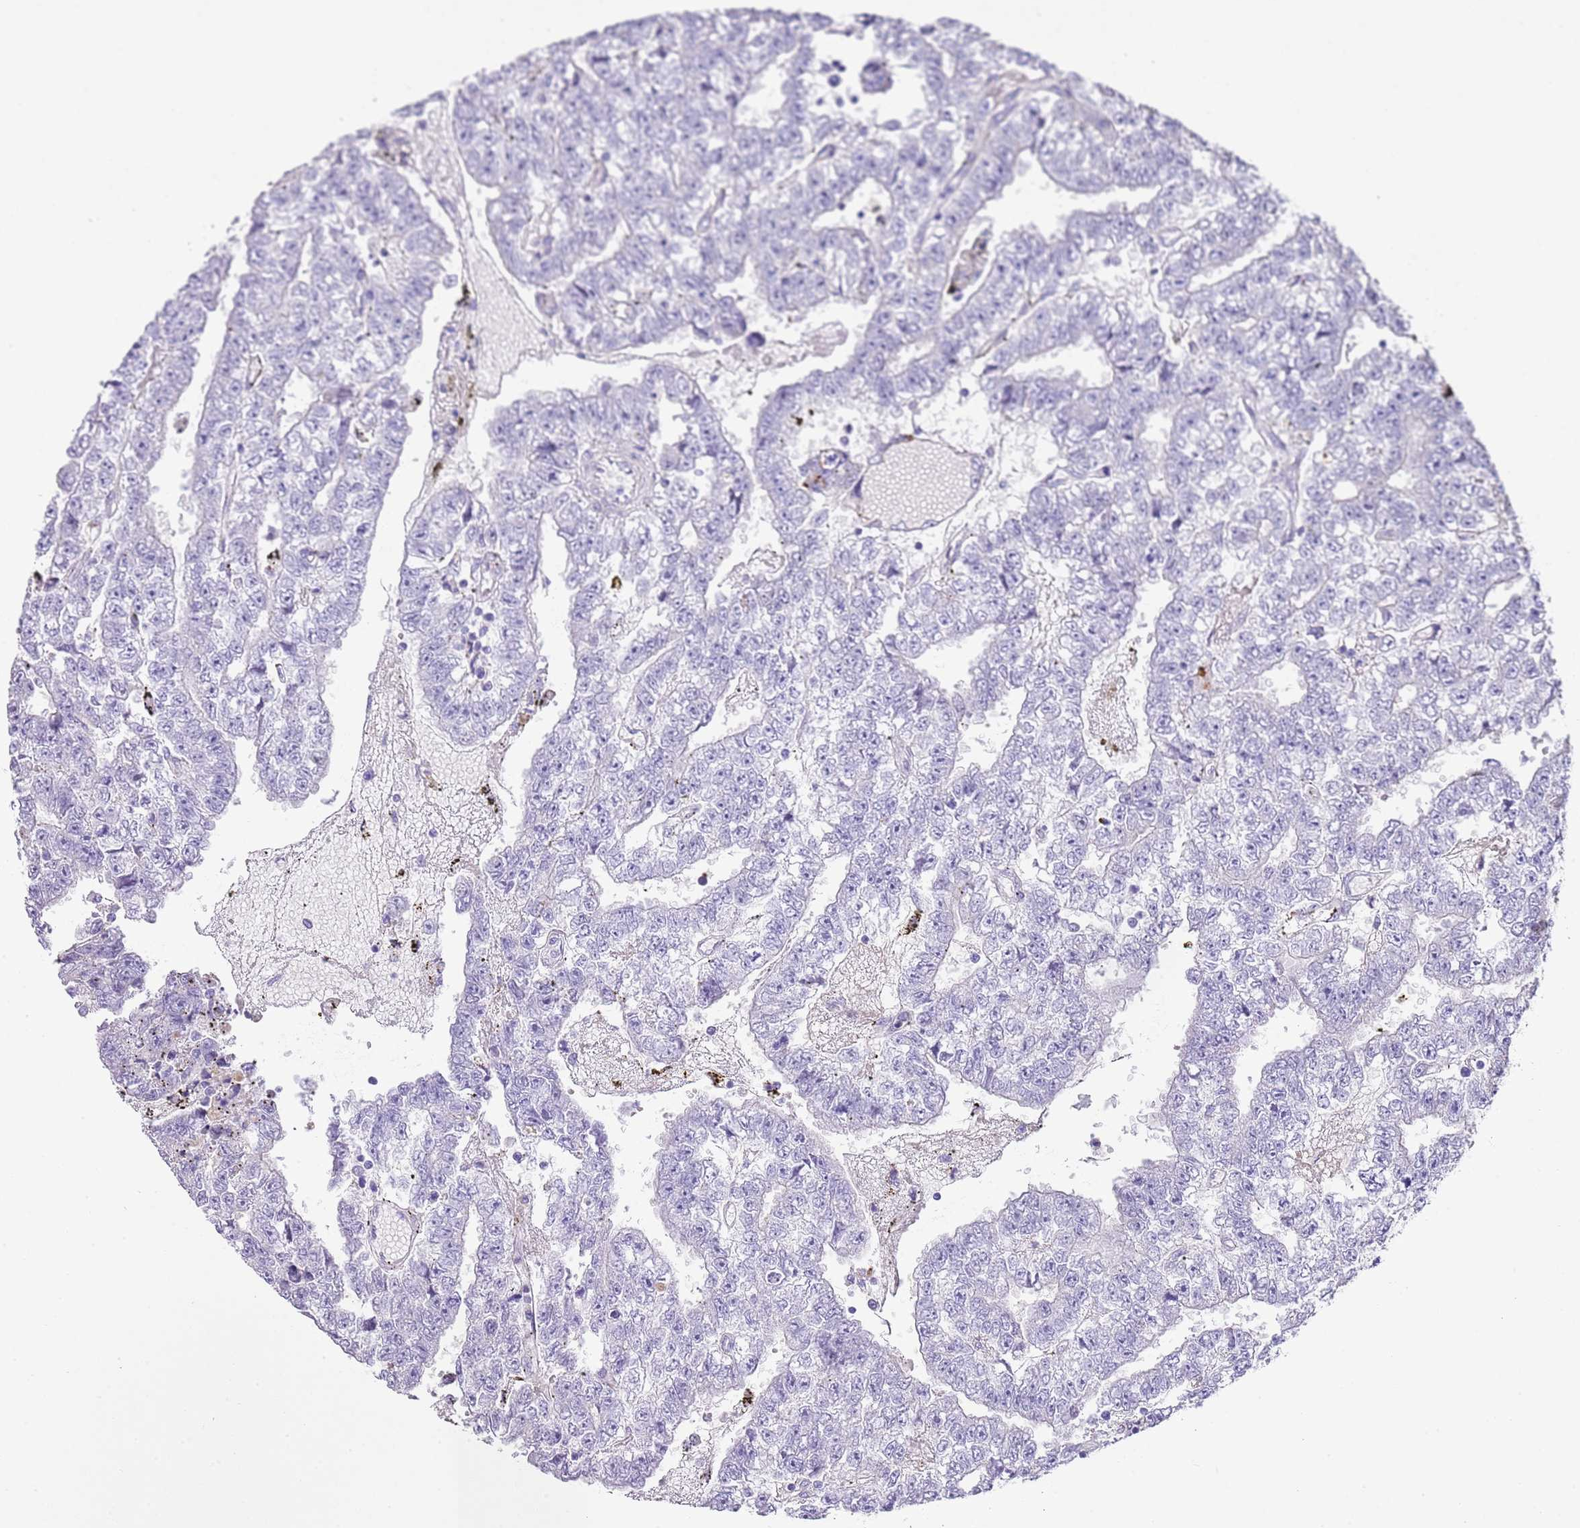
{"staining": {"intensity": "negative", "quantity": "none", "location": "none"}, "tissue": "testis cancer", "cell_type": "Tumor cells", "image_type": "cancer", "snomed": [{"axis": "morphology", "description": "Carcinoma, Embryonal, NOS"}, {"axis": "topography", "description": "Testis"}], "caption": "Tumor cells show no significant protein positivity in testis embryonal carcinoma.", "gene": "ABHD17C", "patient": {"sex": "male", "age": 25}}